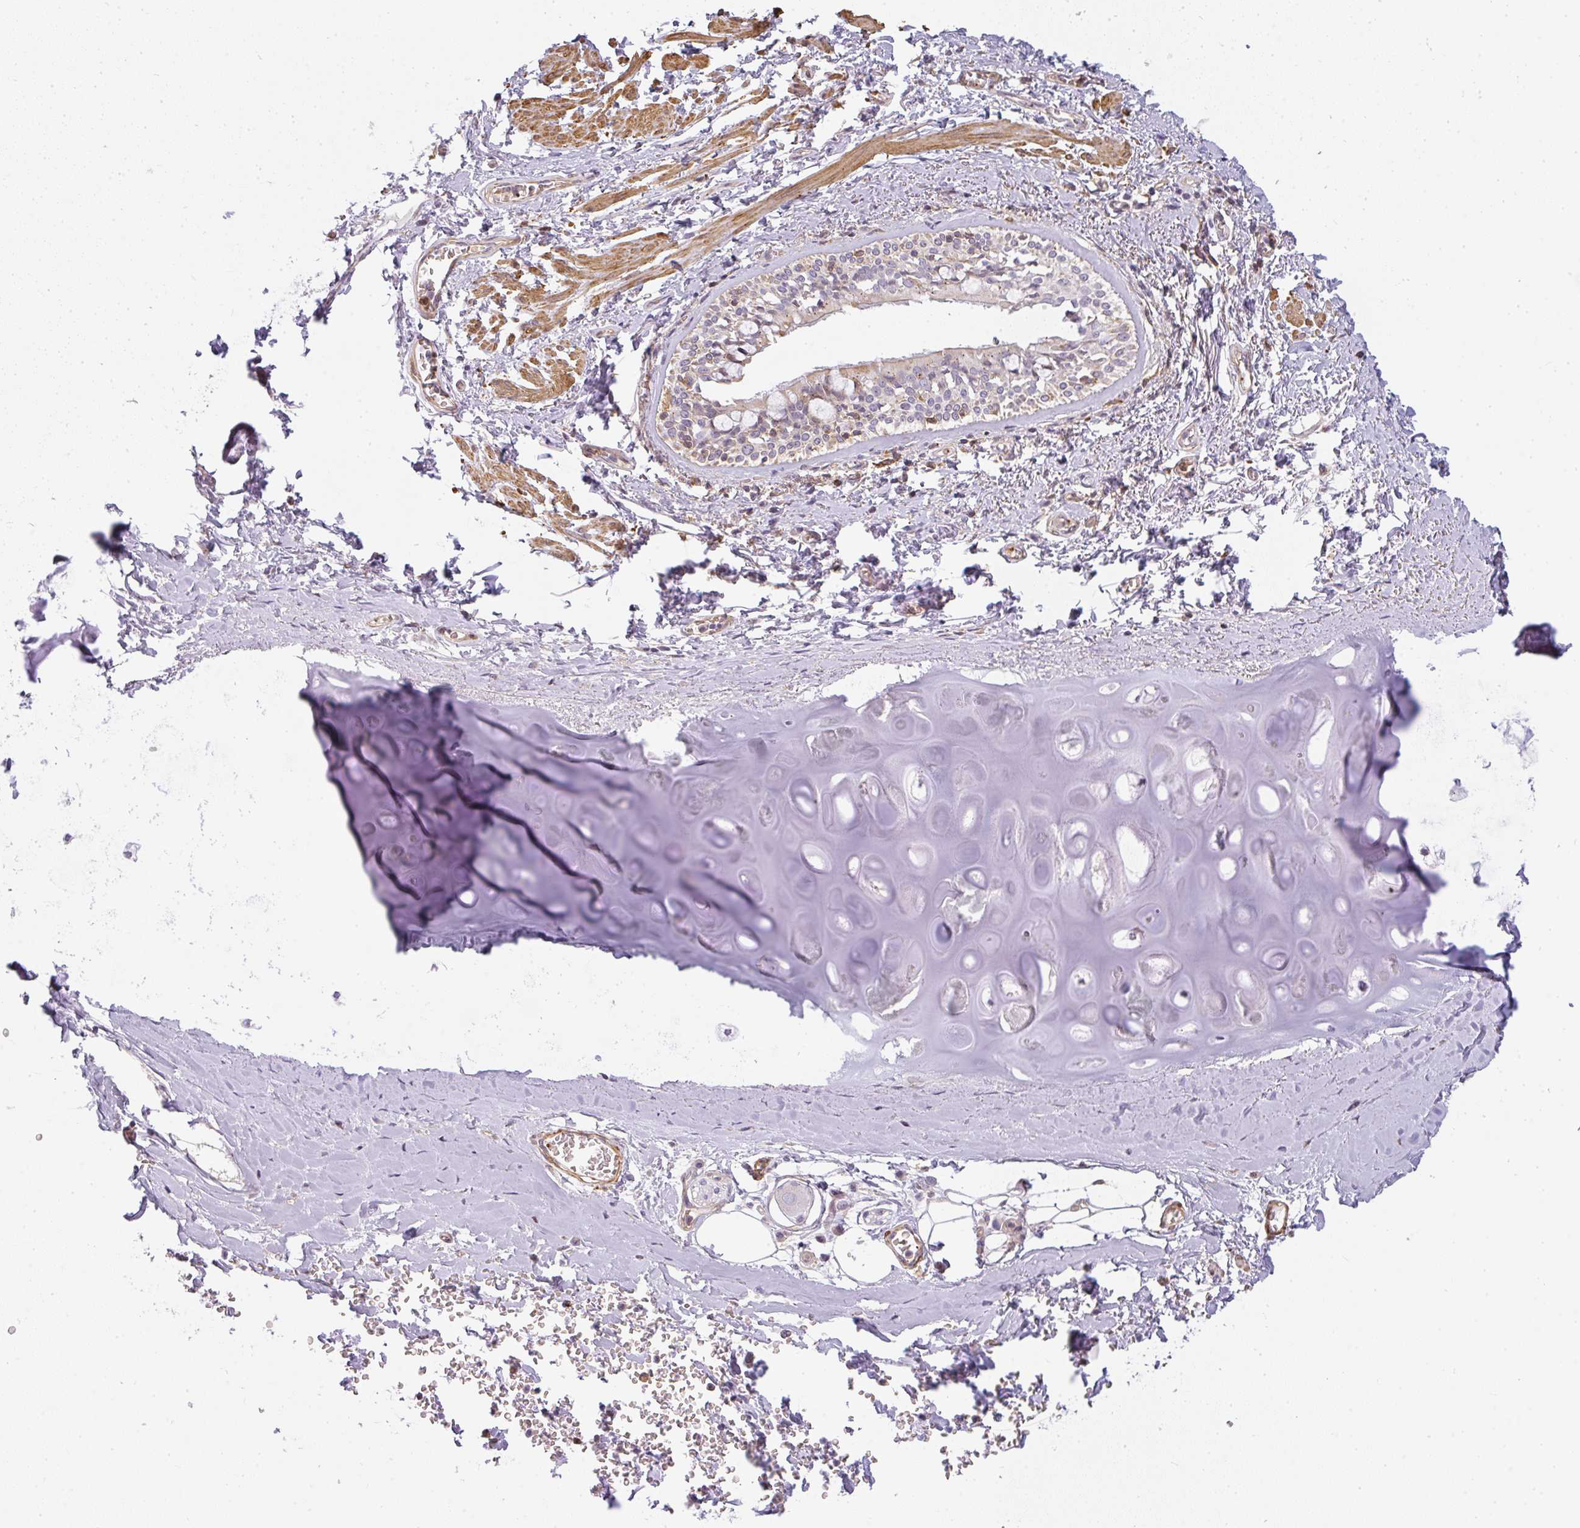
{"staining": {"intensity": "negative", "quantity": "none", "location": "none"}, "tissue": "adipose tissue", "cell_type": "Adipocytes", "image_type": "normal", "snomed": [{"axis": "morphology", "description": "Normal tissue, NOS"}, {"axis": "morphology", "description": "Degeneration, NOS"}, {"axis": "topography", "description": "Cartilage tissue"}, {"axis": "topography", "description": "Lung"}], "caption": "Adipose tissue stained for a protein using immunohistochemistry (IHC) displays no expression adipocytes.", "gene": "SULF1", "patient": {"sex": "female", "age": 61}}